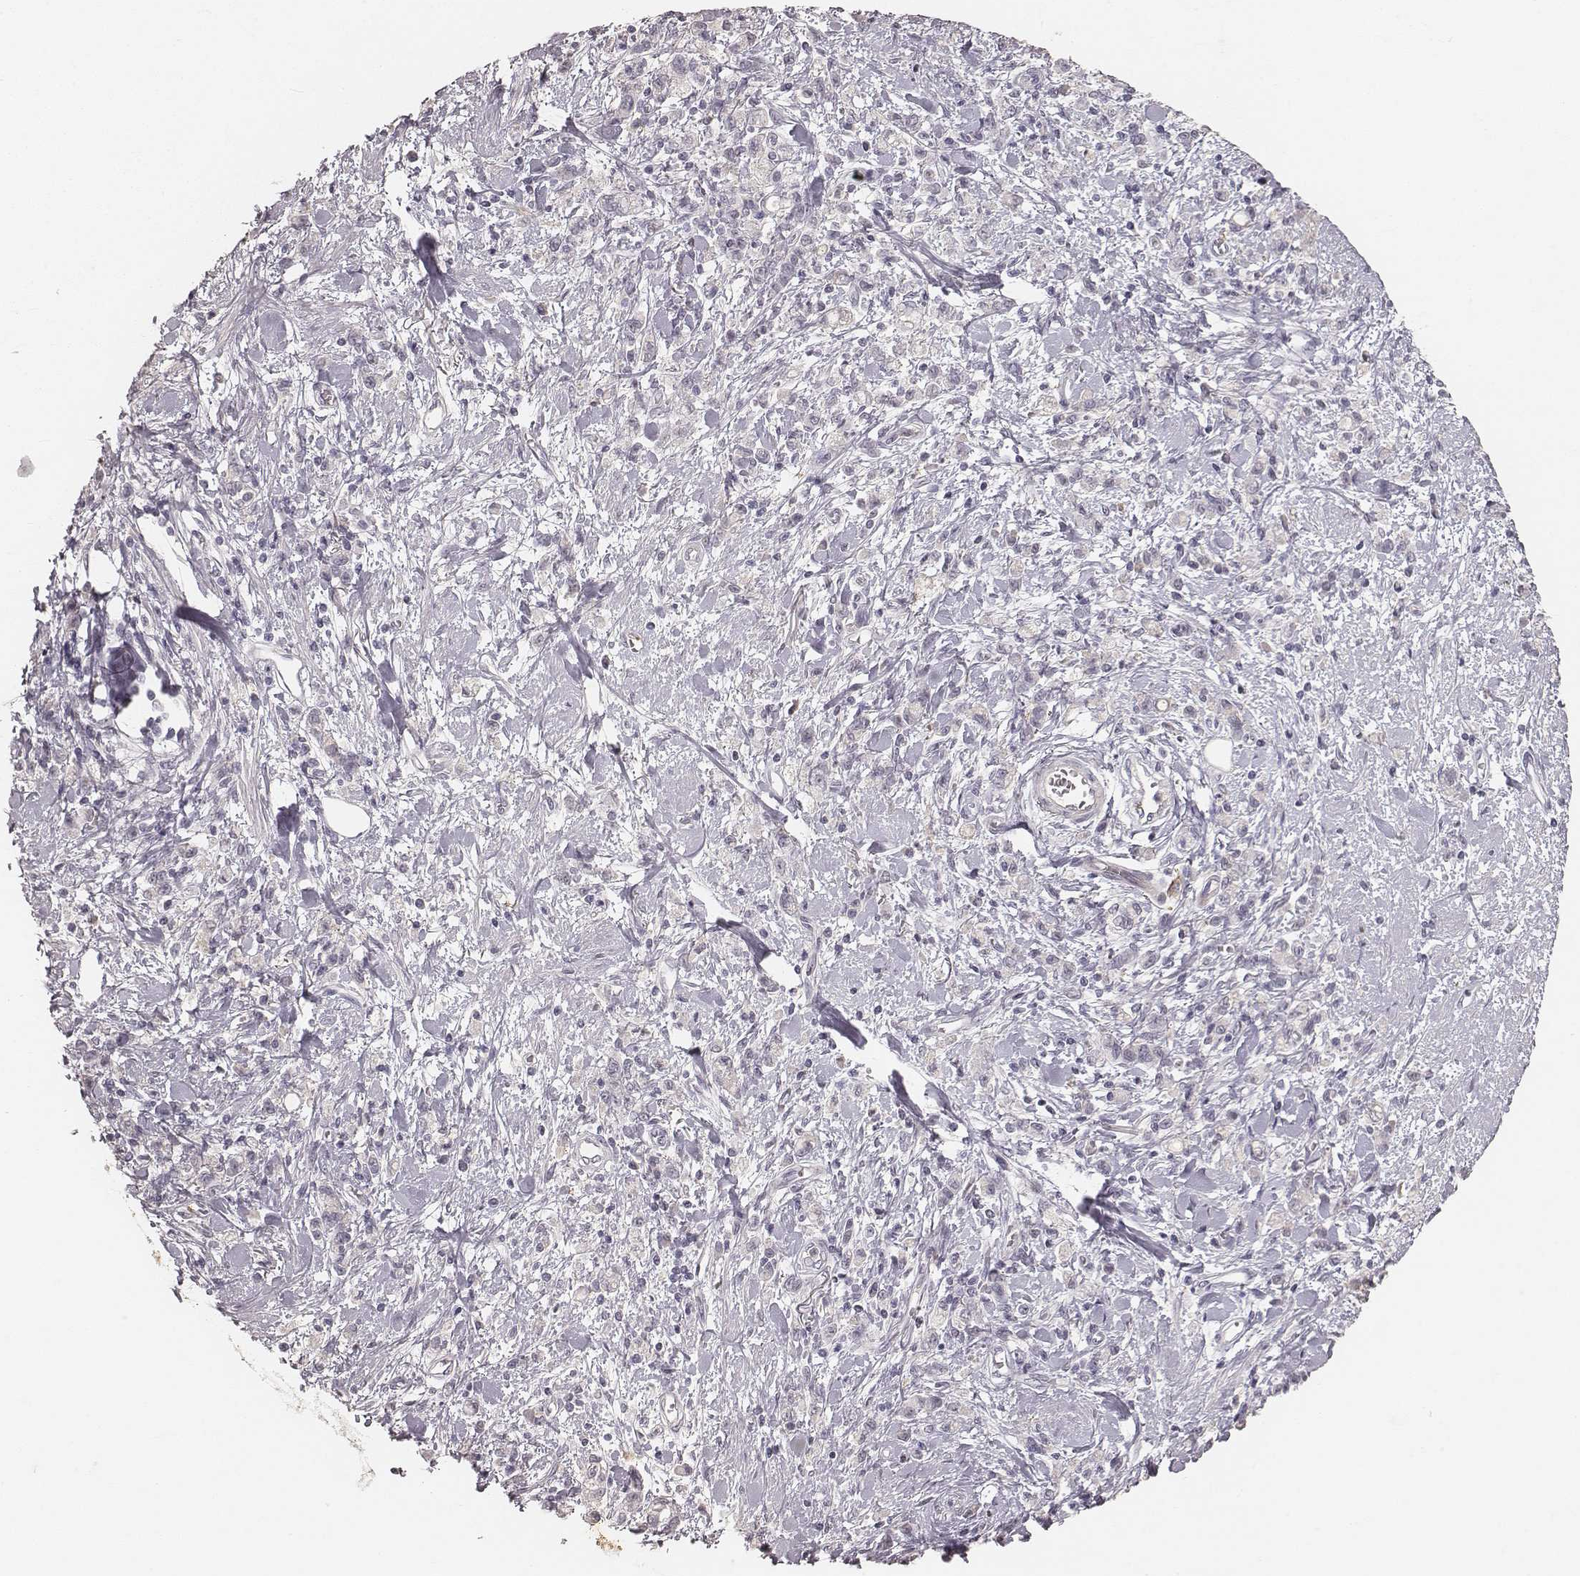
{"staining": {"intensity": "negative", "quantity": "none", "location": "none"}, "tissue": "stomach cancer", "cell_type": "Tumor cells", "image_type": "cancer", "snomed": [{"axis": "morphology", "description": "Adenocarcinoma, NOS"}, {"axis": "topography", "description": "Stomach"}], "caption": "DAB (3,3'-diaminobenzidine) immunohistochemical staining of human stomach cancer (adenocarcinoma) reveals no significant positivity in tumor cells. (IHC, brightfield microscopy, high magnification).", "gene": "MADCAM1", "patient": {"sex": "male", "age": 77}}